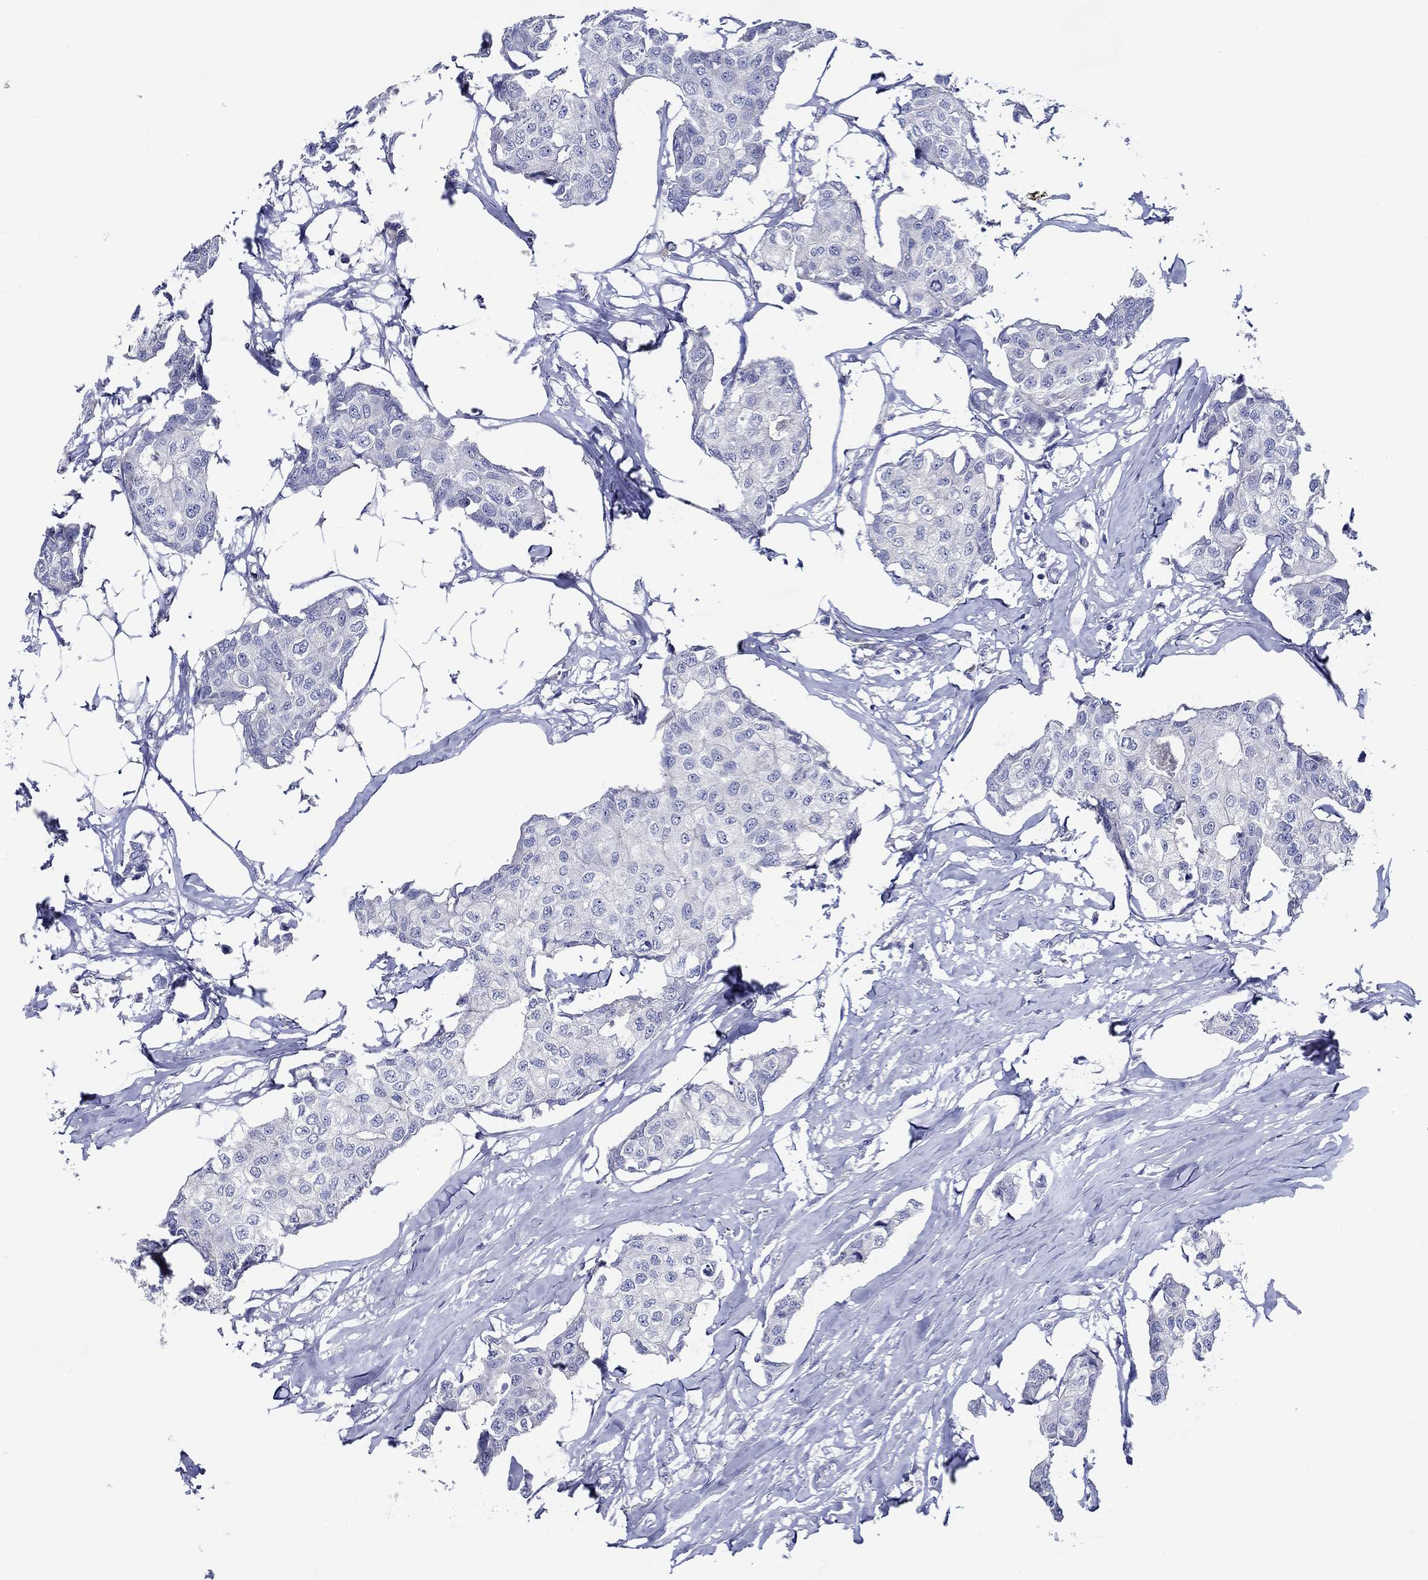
{"staining": {"intensity": "negative", "quantity": "none", "location": "none"}, "tissue": "breast cancer", "cell_type": "Tumor cells", "image_type": "cancer", "snomed": [{"axis": "morphology", "description": "Duct carcinoma"}, {"axis": "topography", "description": "Breast"}], "caption": "Tumor cells are negative for protein expression in human breast cancer.", "gene": "CHIT1", "patient": {"sex": "female", "age": 80}}